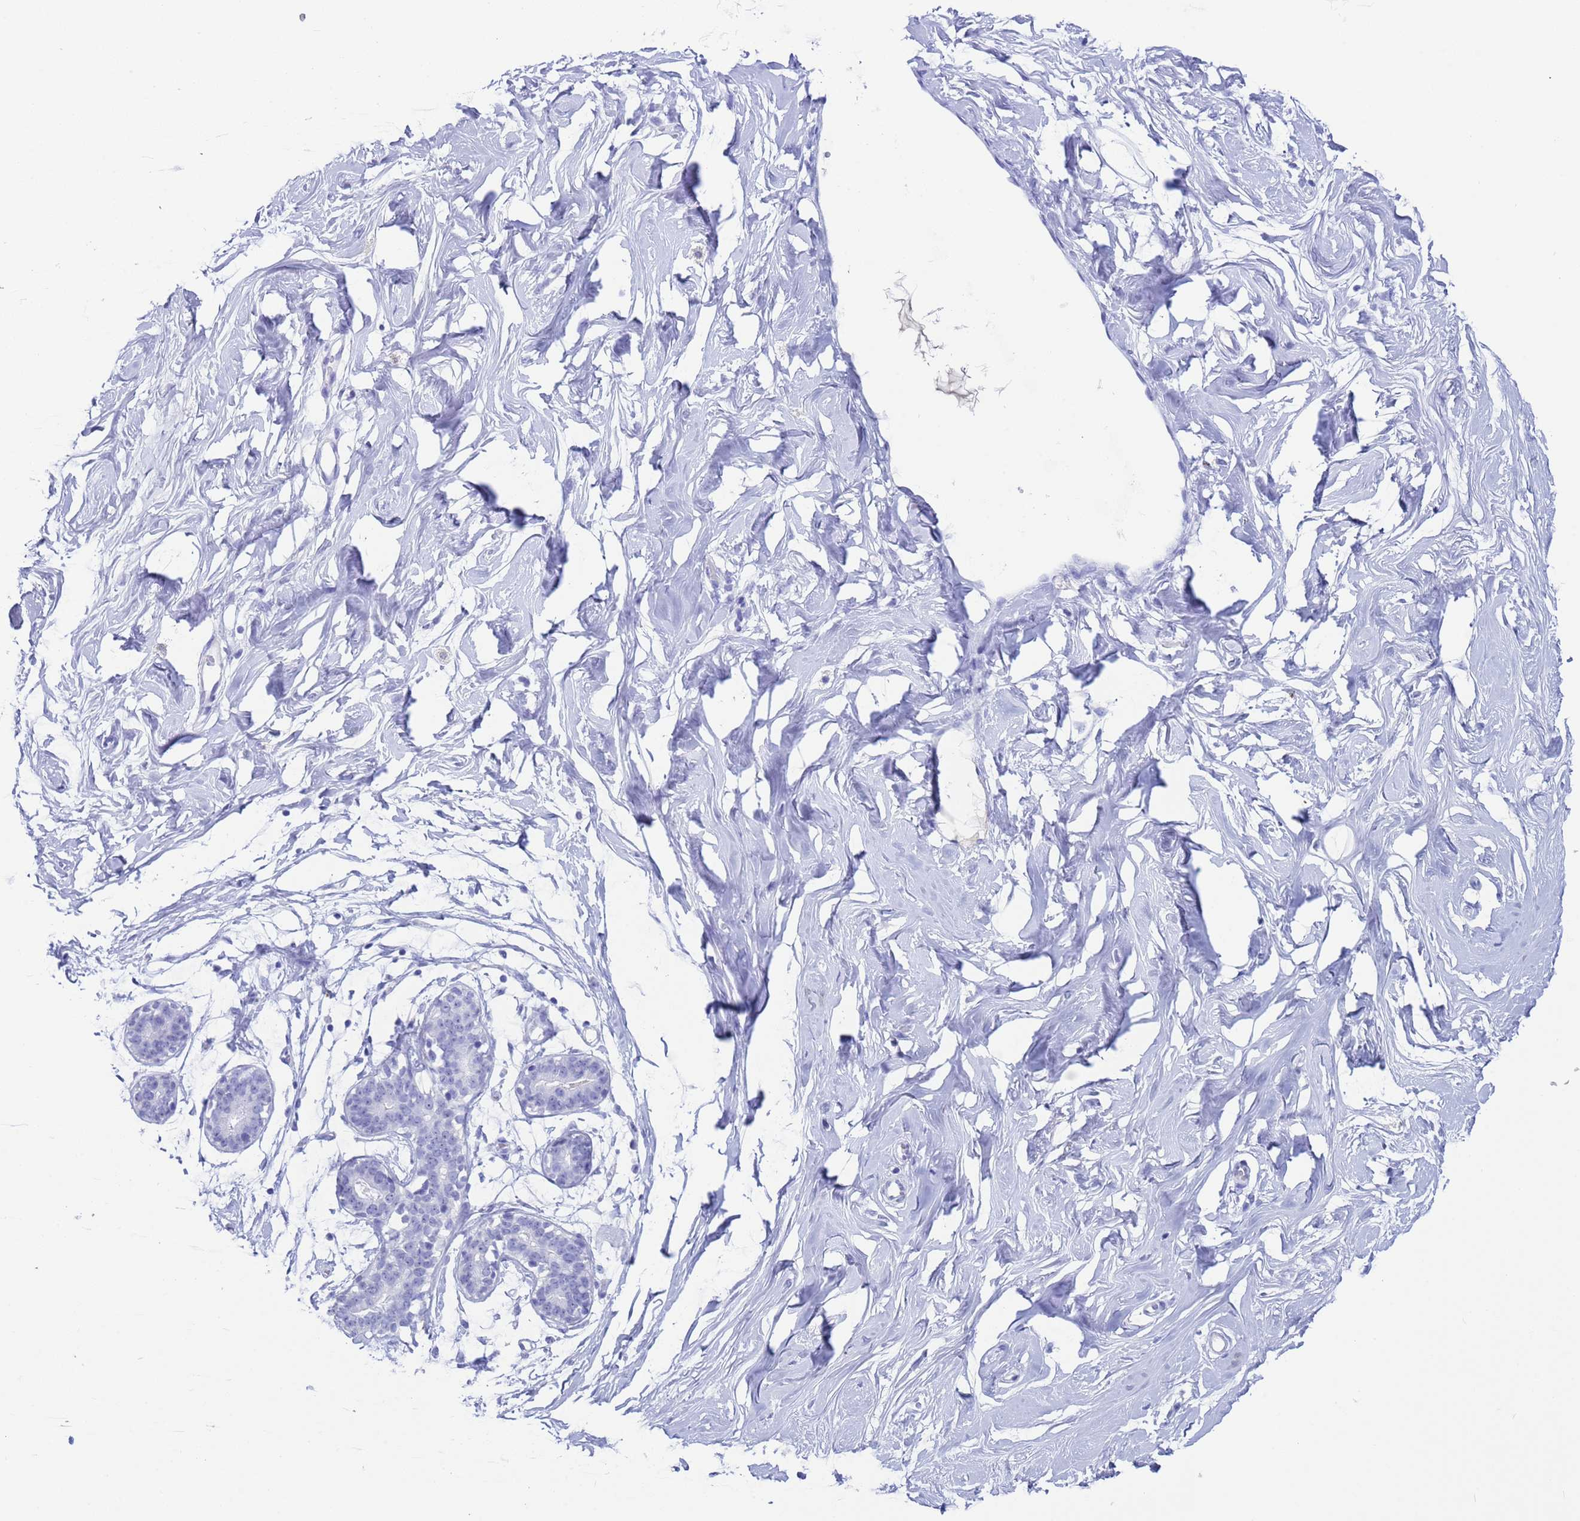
{"staining": {"intensity": "negative", "quantity": "none", "location": "none"}, "tissue": "breast", "cell_type": "Adipocytes", "image_type": "normal", "snomed": [{"axis": "morphology", "description": "Normal tissue, NOS"}, {"axis": "morphology", "description": "Adenoma, NOS"}, {"axis": "topography", "description": "Breast"}], "caption": "Immunohistochemical staining of normal human breast reveals no significant positivity in adipocytes. The staining was performed using DAB (3,3'-diaminobenzidine) to visualize the protein expression in brown, while the nuclei were stained in blue with hematoxylin (Magnification: 20x).", "gene": "CKM", "patient": {"sex": "female", "age": 23}}